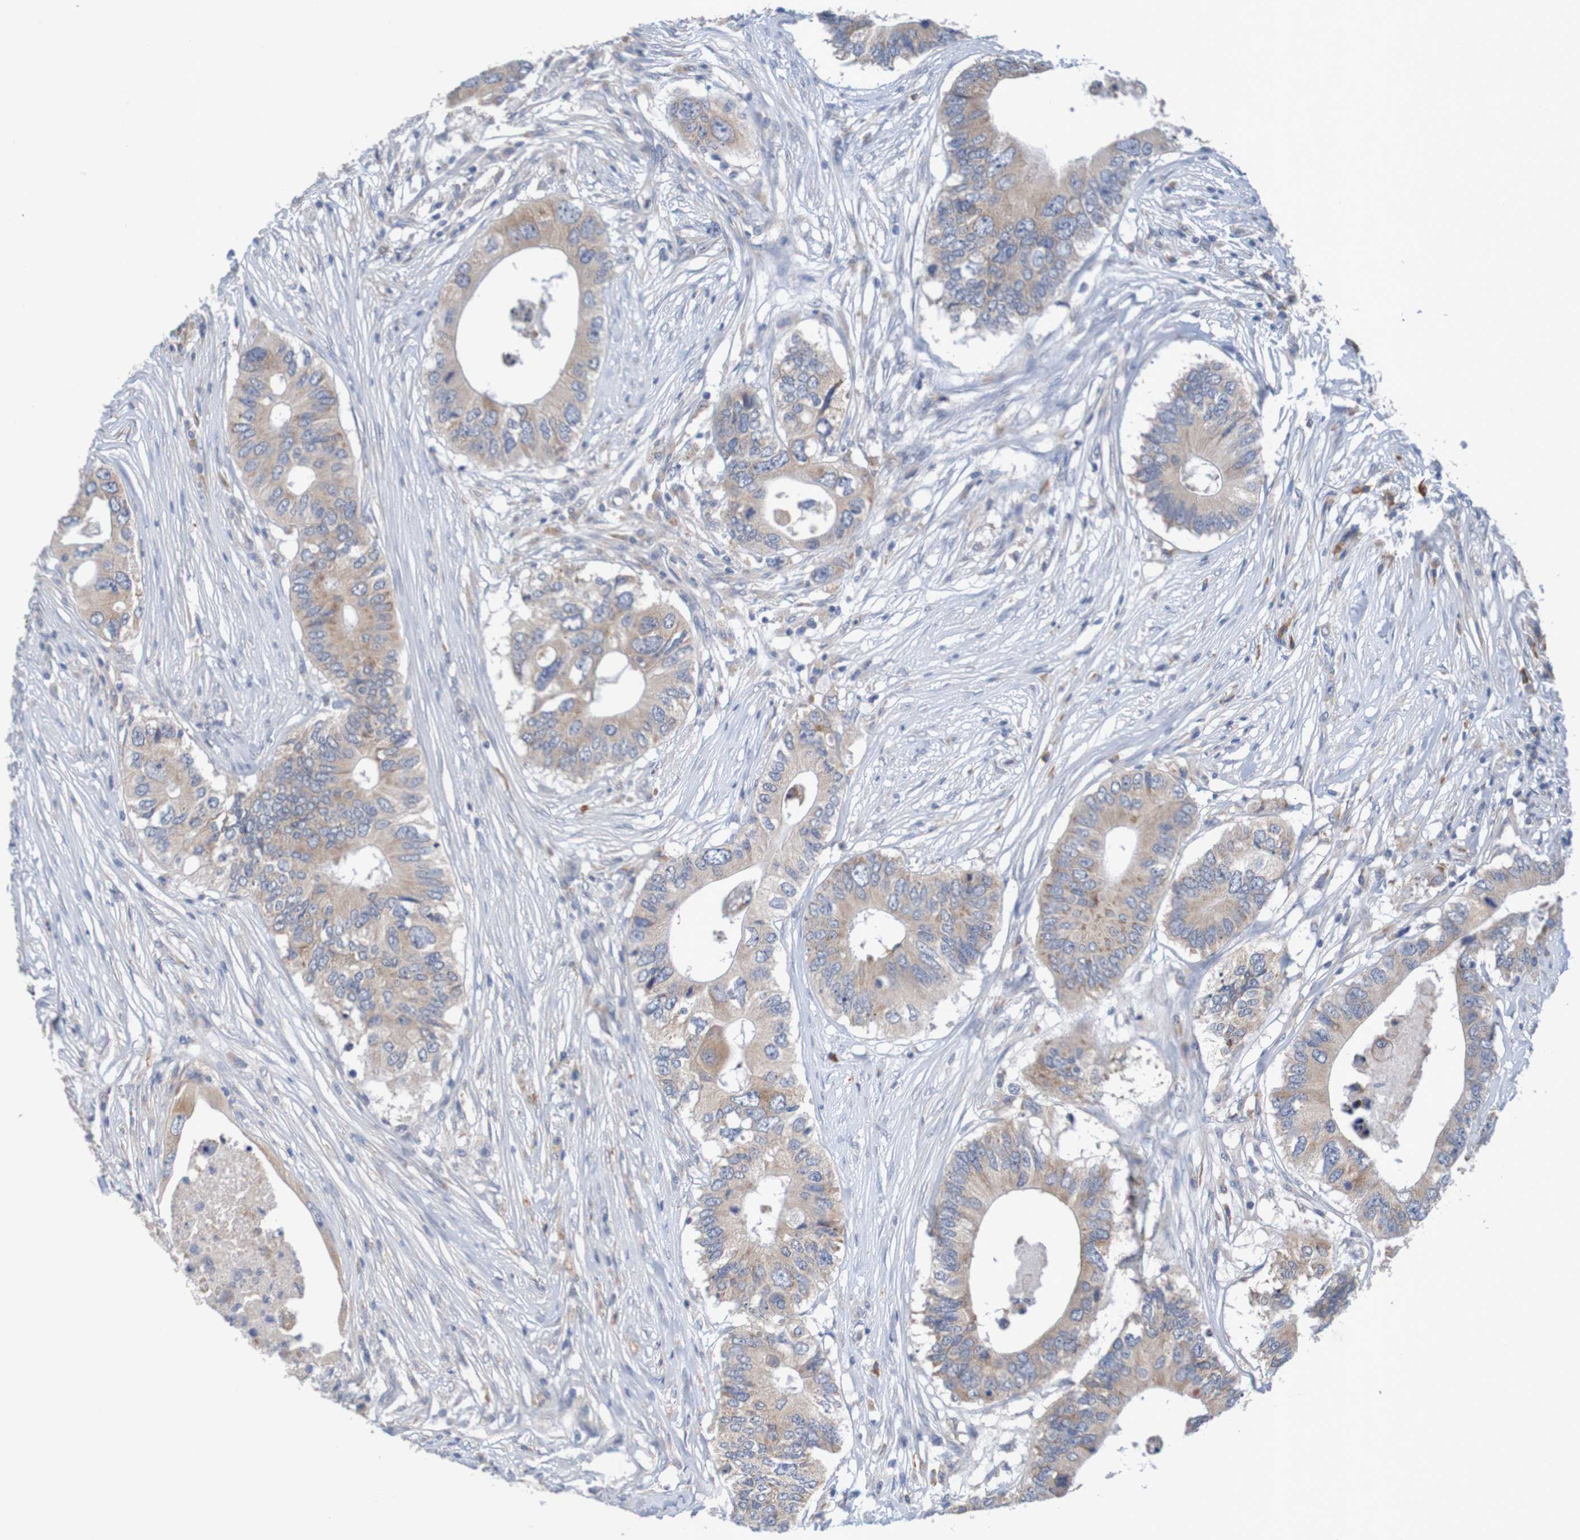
{"staining": {"intensity": "weak", "quantity": ">75%", "location": "cytoplasmic/membranous"}, "tissue": "colorectal cancer", "cell_type": "Tumor cells", "image_type": "cancer", "snomed": [{"axis": "morphology", "description": "Adenocarcinoma, NOS"}, {"axis": "topography", "description": "Colon"}], "caption": "Tumor cells show low levels of weak cytoplasmic/membranous positivity in about >75% of cells in human colorectal adenocarcinoma.", "gene": "LTA", "patient": {"sex": "male", "age": 71}}